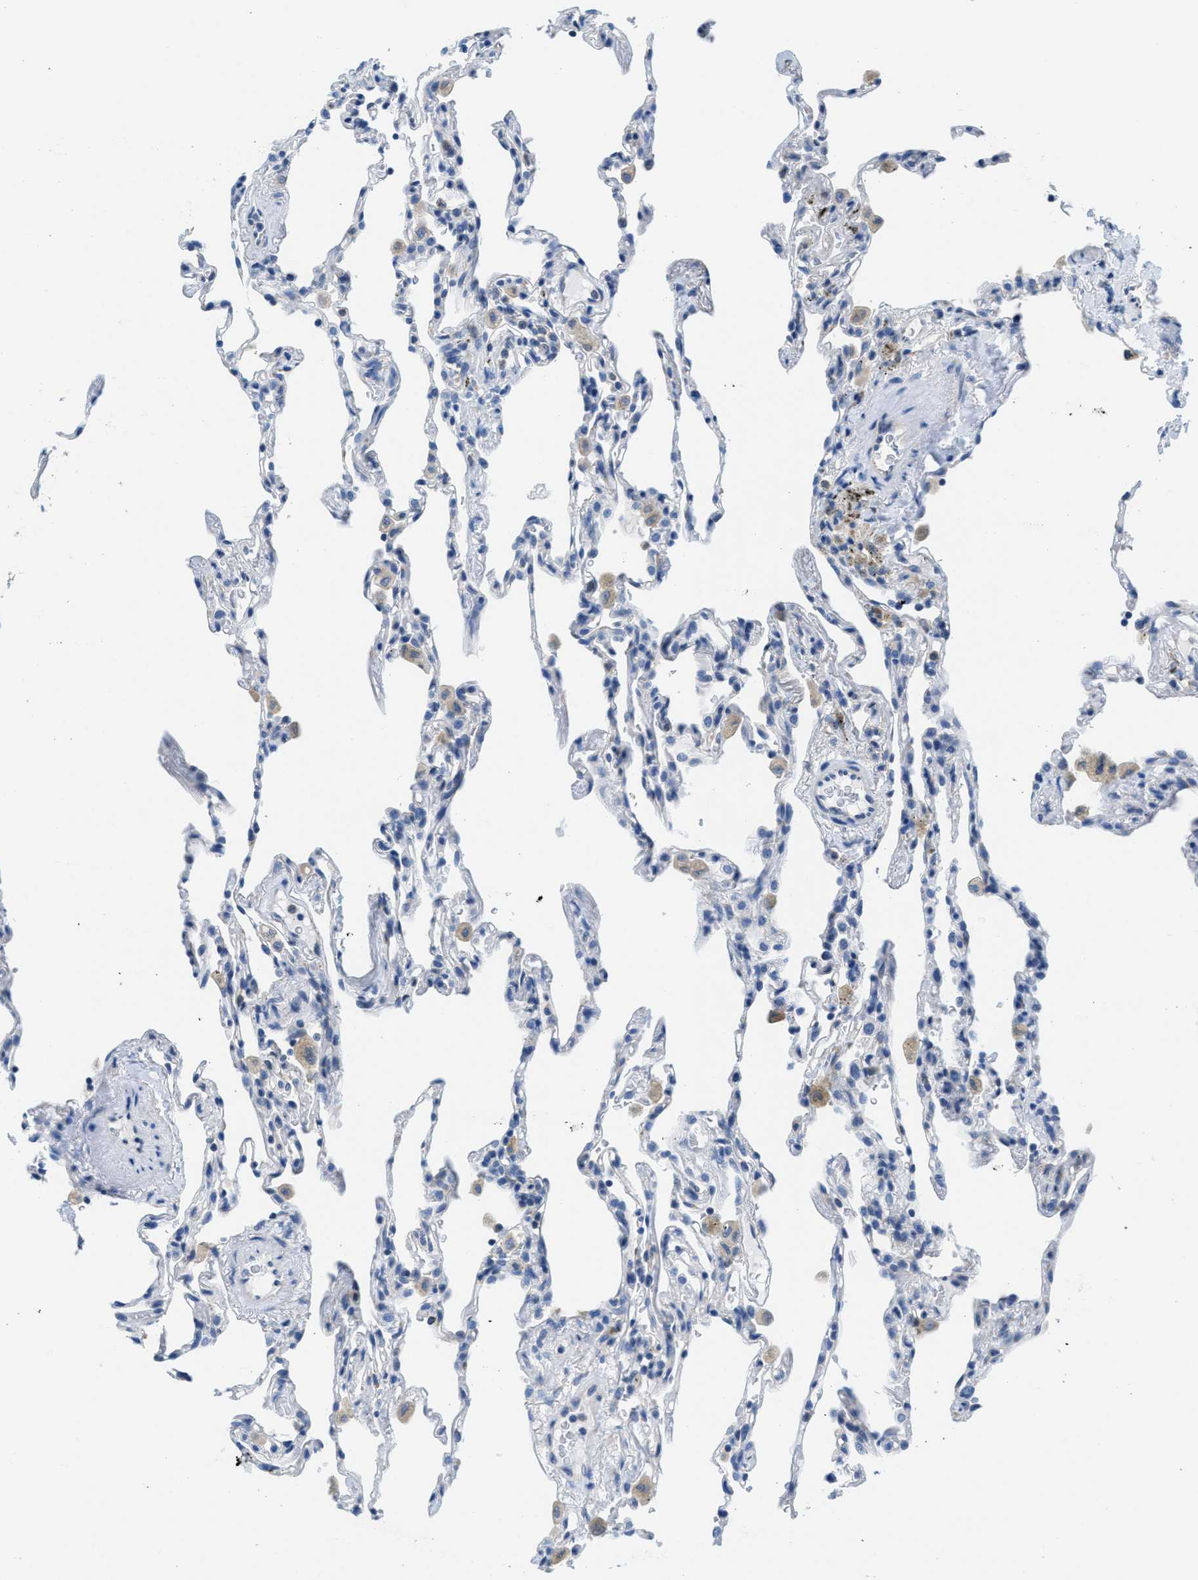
{"staining": {"intensity": "negative", "quantity": "none", "location": "none"}, "tissue": "lung", "cell_type": "Alveolar cells", "image_type": "normal", "snomed": [{"axis": "morphology", "description": "Normal tissue, NOS"}, {"axis": "topography", "description": "Lung"}], "caption": "DAB (3,3'-diaminobenzidine) immunohistochemical staining of unremarkable lung reveals no significant expression in alveolar cells.", "gene": "PTDSS1", "patient": {"sex": "male", "age": 59}}